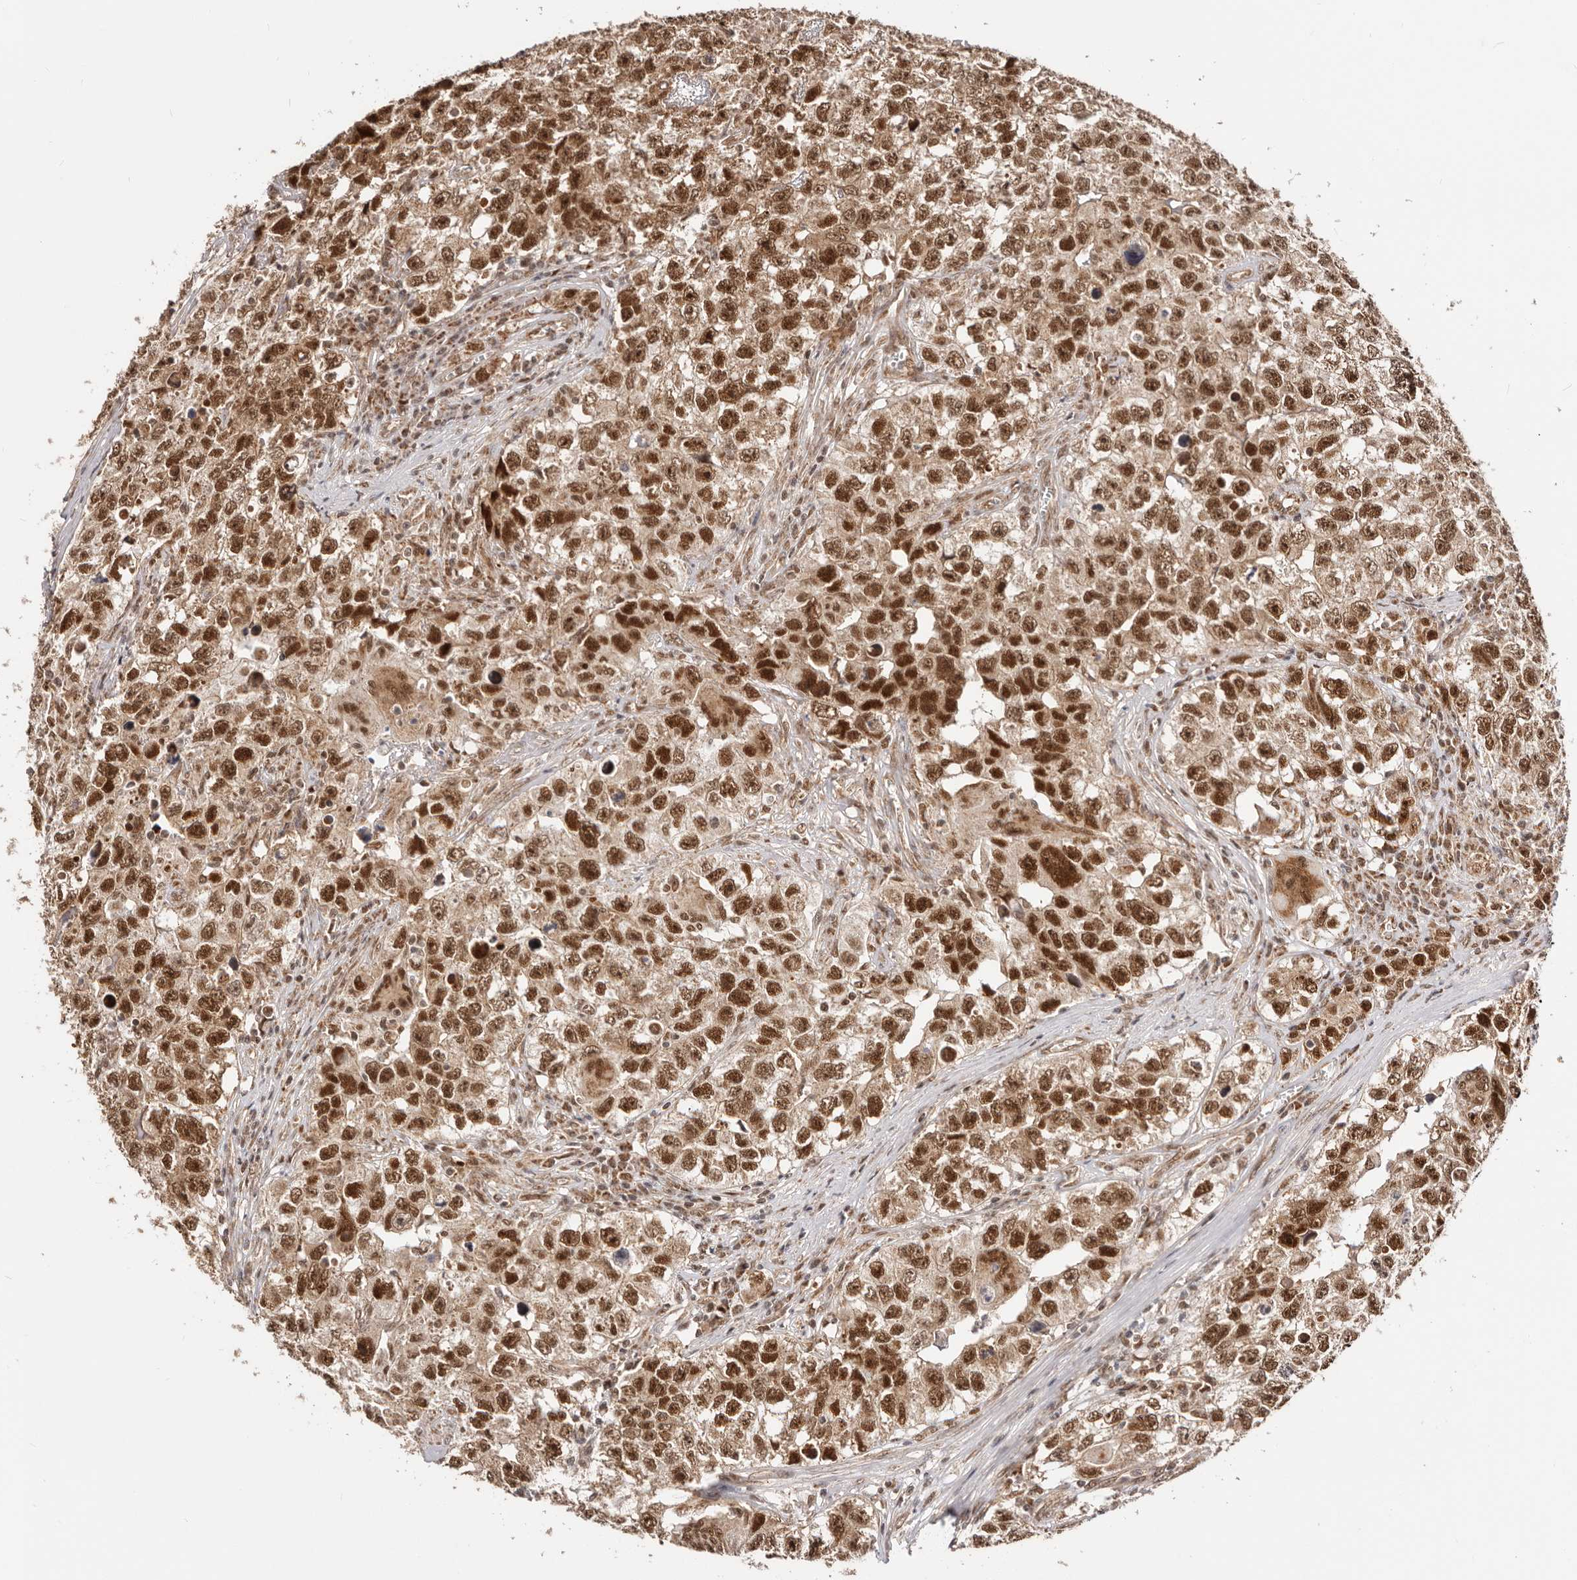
{"staining": {"intensity": "strong", "quantity": ">75%", "location": "cytoplasmic/membranous,nuclear"}, "tissue": "testis cancer", "cell_type": "Tumor cells", "image_type": "cancer", "snomed": [{"axis": "morphology", "description": "Seminoma, NOS"}, {"axis": "morphology", "description": "Carcinoma, Embryonal, NOS"}, {"axis": "topography", "description": "Testis"}], "caption": "Immunohistochemistry (IHC) staining of testis cancer, which reveals high levels of strong cytoplasmic/membranous and nuclear expression in about >75% of tumor cells indicating strong cytoplasmic/membranous and nuclear protein positivity. The staining was performed using DAB (brown) for protein detection and nuclei were counterstained in hematoxylin (blue).", "gene": "SEC14L1", "patient": {"sex": "male", "age": 43}}